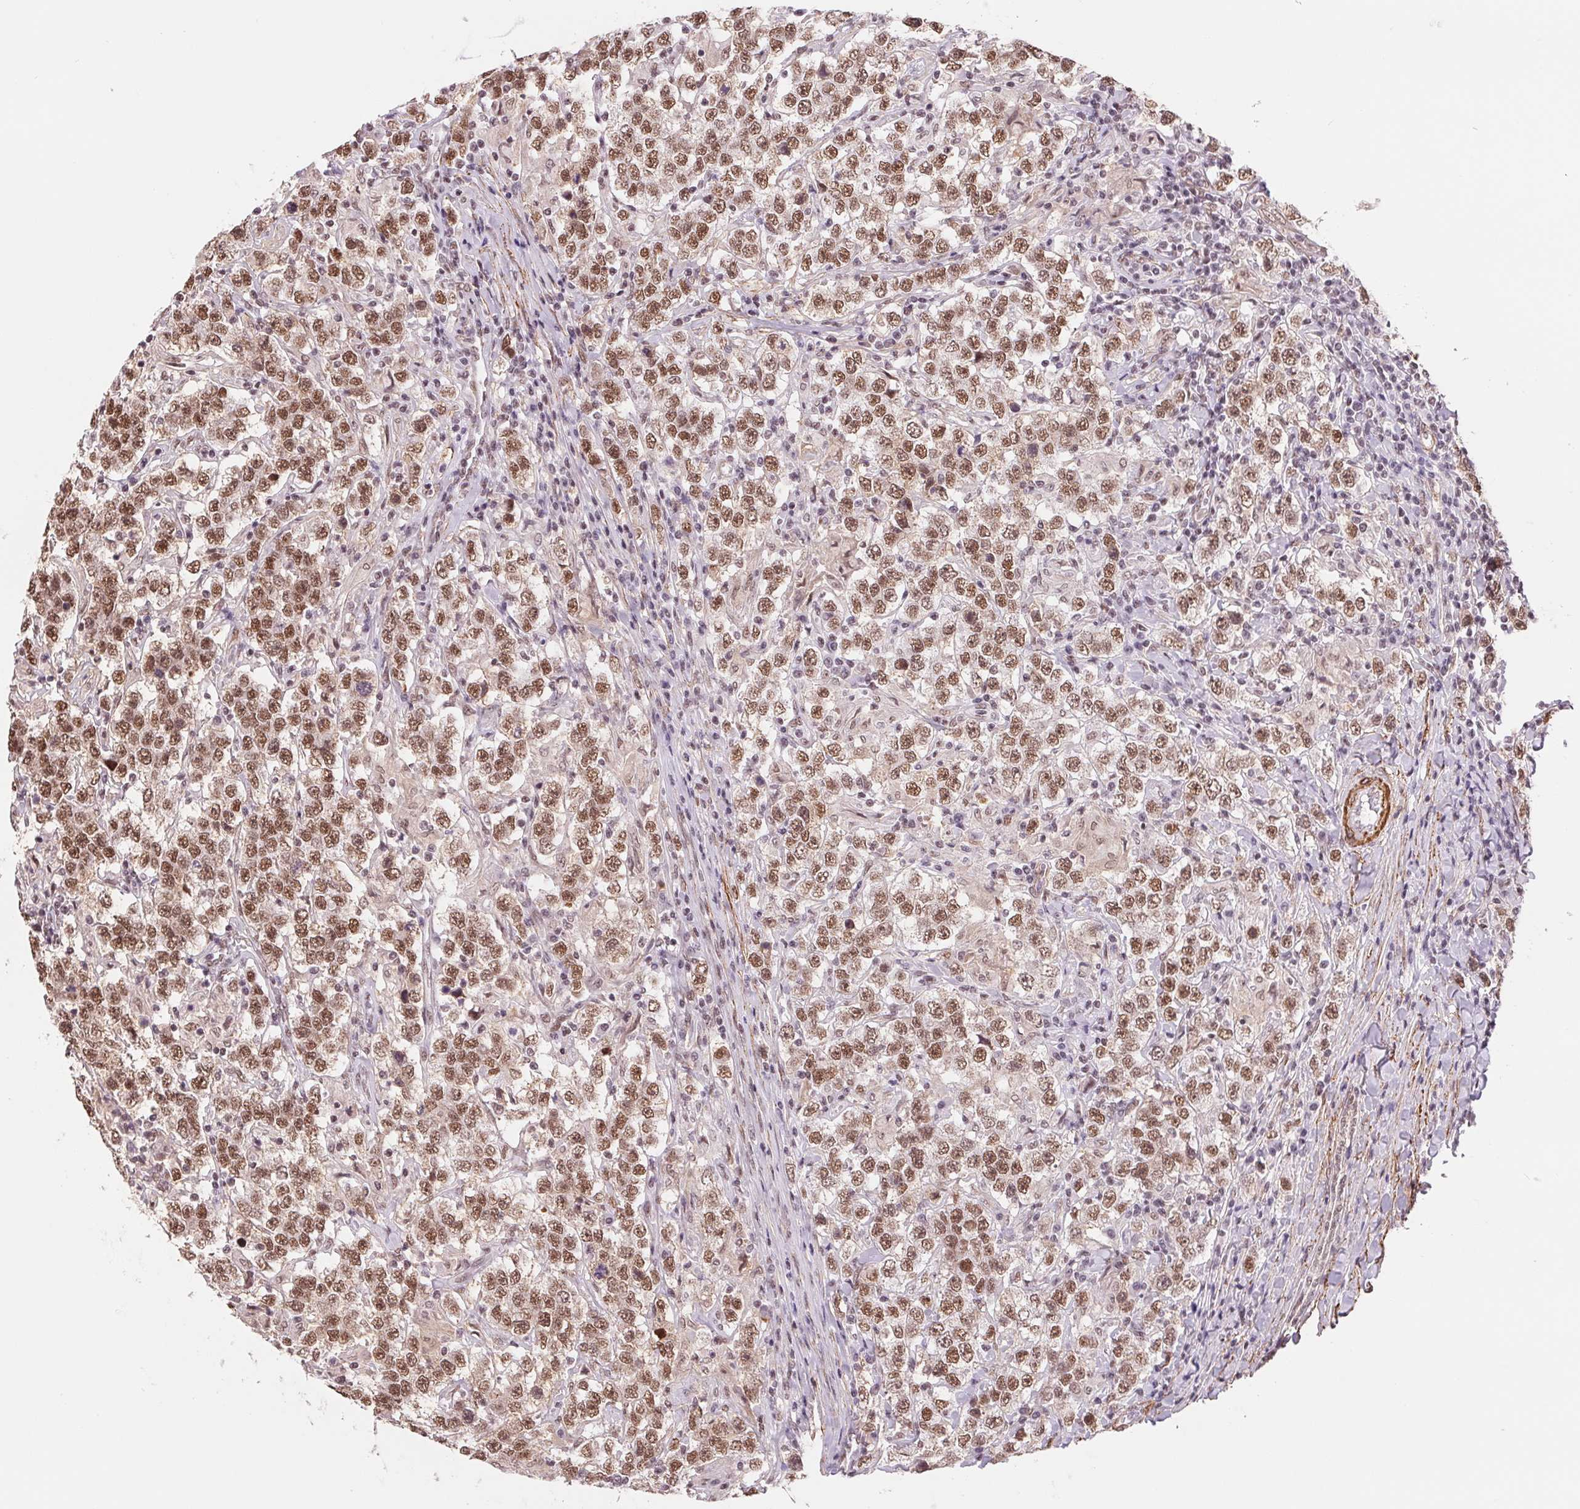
{"staining": {"intensity": "moderate", "quantity": ">75%", "location": "nuclear"}, "tissue": "testis cancer", "cell_type": "Tumor cells", "image_type": "cancer", "snomed": [{"axis": "morphology", "description": "Seminoma, NOS"}, {"axis": "morphology", "description": "Carcinoma, Embryonal, NOS"}, {"axis": "topography", "description": "Testis"}], "caption": "Immunohistochemistry (IHC) micrograph of neoplastic tissue: human seminoma (testis) stained using immunohistochemistry (IHC) displays medium levels of moderate protein expression localized specifically in the nuclear of tumor cells, appearing as a nuclear brown color.", "gene": "BCAT1", "patient": {"sex": "male", "age": 41}}